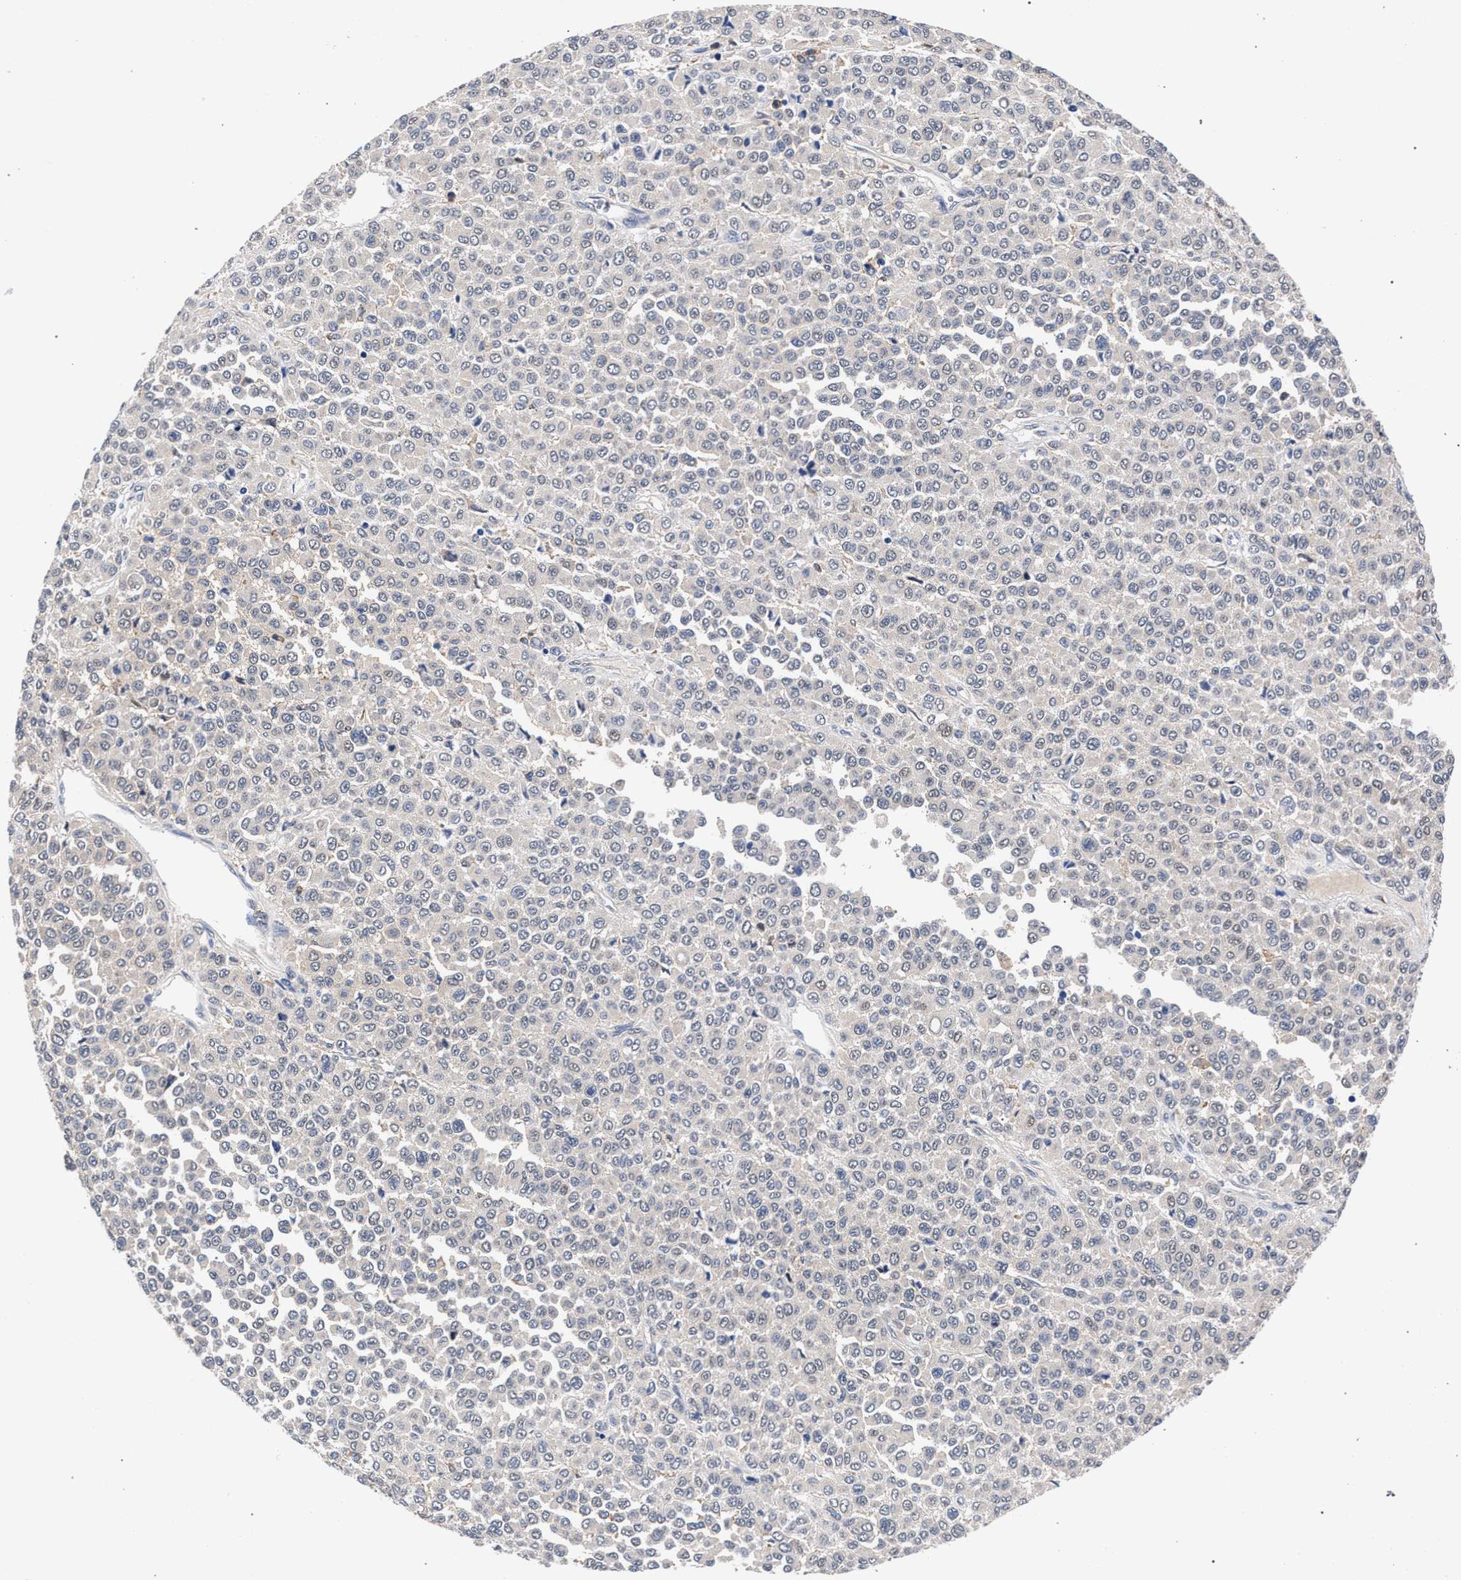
{"staining": {"intensity": "negative", "quantity": "none", "location": "none"}, "tissue": "melanoma", "cell_type": "Tumor cells", "image_type": "cancer", "snomed": [{"axis": "morphology", "description": "Malignant melanoma, Metastatic site"}, {"axis": "topography", "description": "Pancreas"}], "caption": "This photomicrograph is of melanoma stained with immunohistochemistry (IHC) to label a protein in brown with the nuclei are counter-stained blue. There is no positivity in tumor cells.", "gene": "ZNF462", "patient": {"sex": "female", "age": 30}}